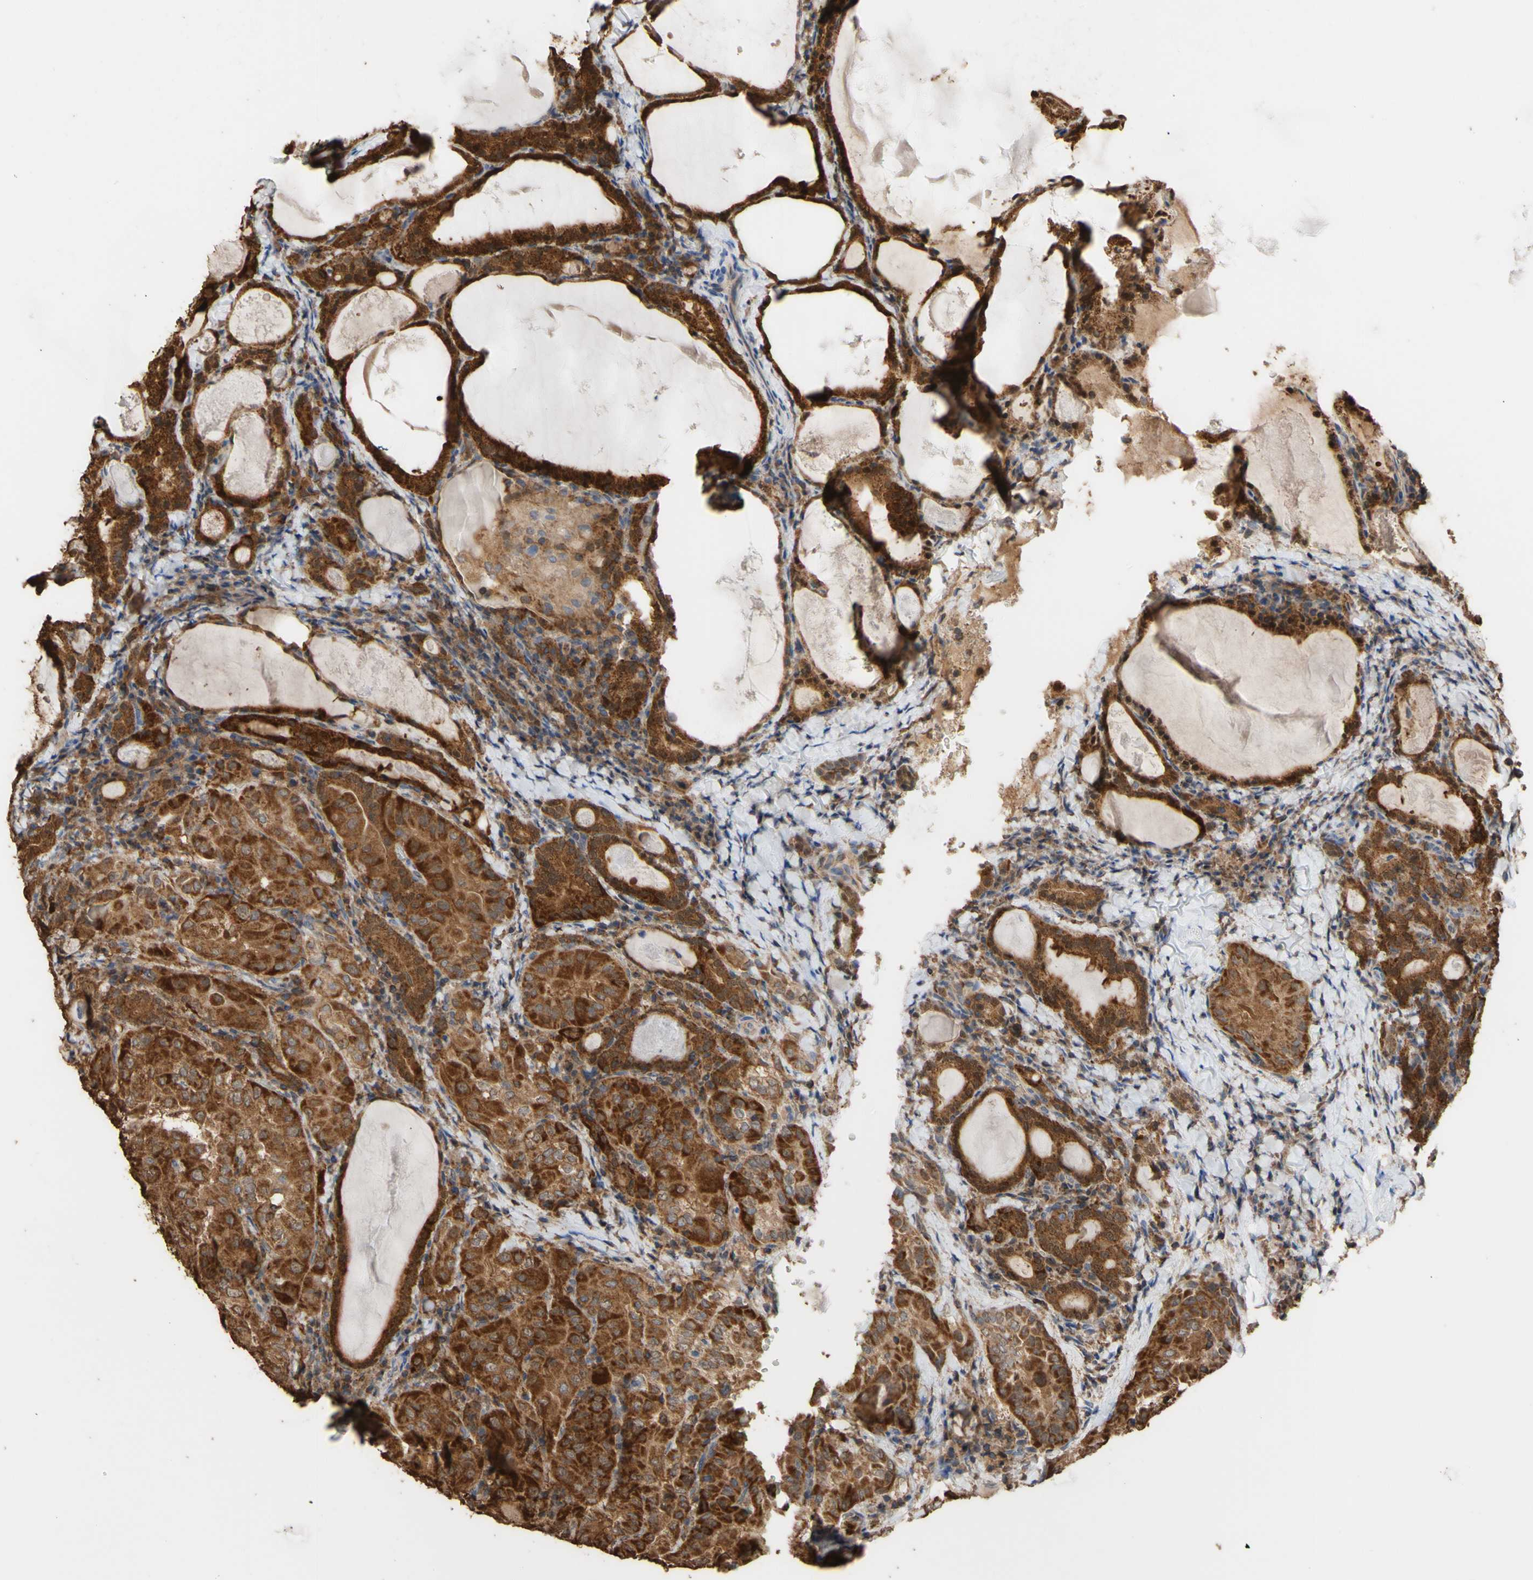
{"staining": {"intensity": "strong", "quantity": ">75%", "location": "cytoplasmic/membranous"}, "tissue": "thyroid cancer", "cell_type": "Tumor cells", "image_type": "cancer", "snomed": [{"axis": "morphology", "description": "Papillary adenocarcinoma, NOS"}, {"axis": "topography", "description": "Thyroid gland"}], "caption": "Thyroid cancer stained with a protein marker shows strong staining in tumor cells.", "gene": "ALDH9A1", "patient": {"sex": "female", "age": 42}}